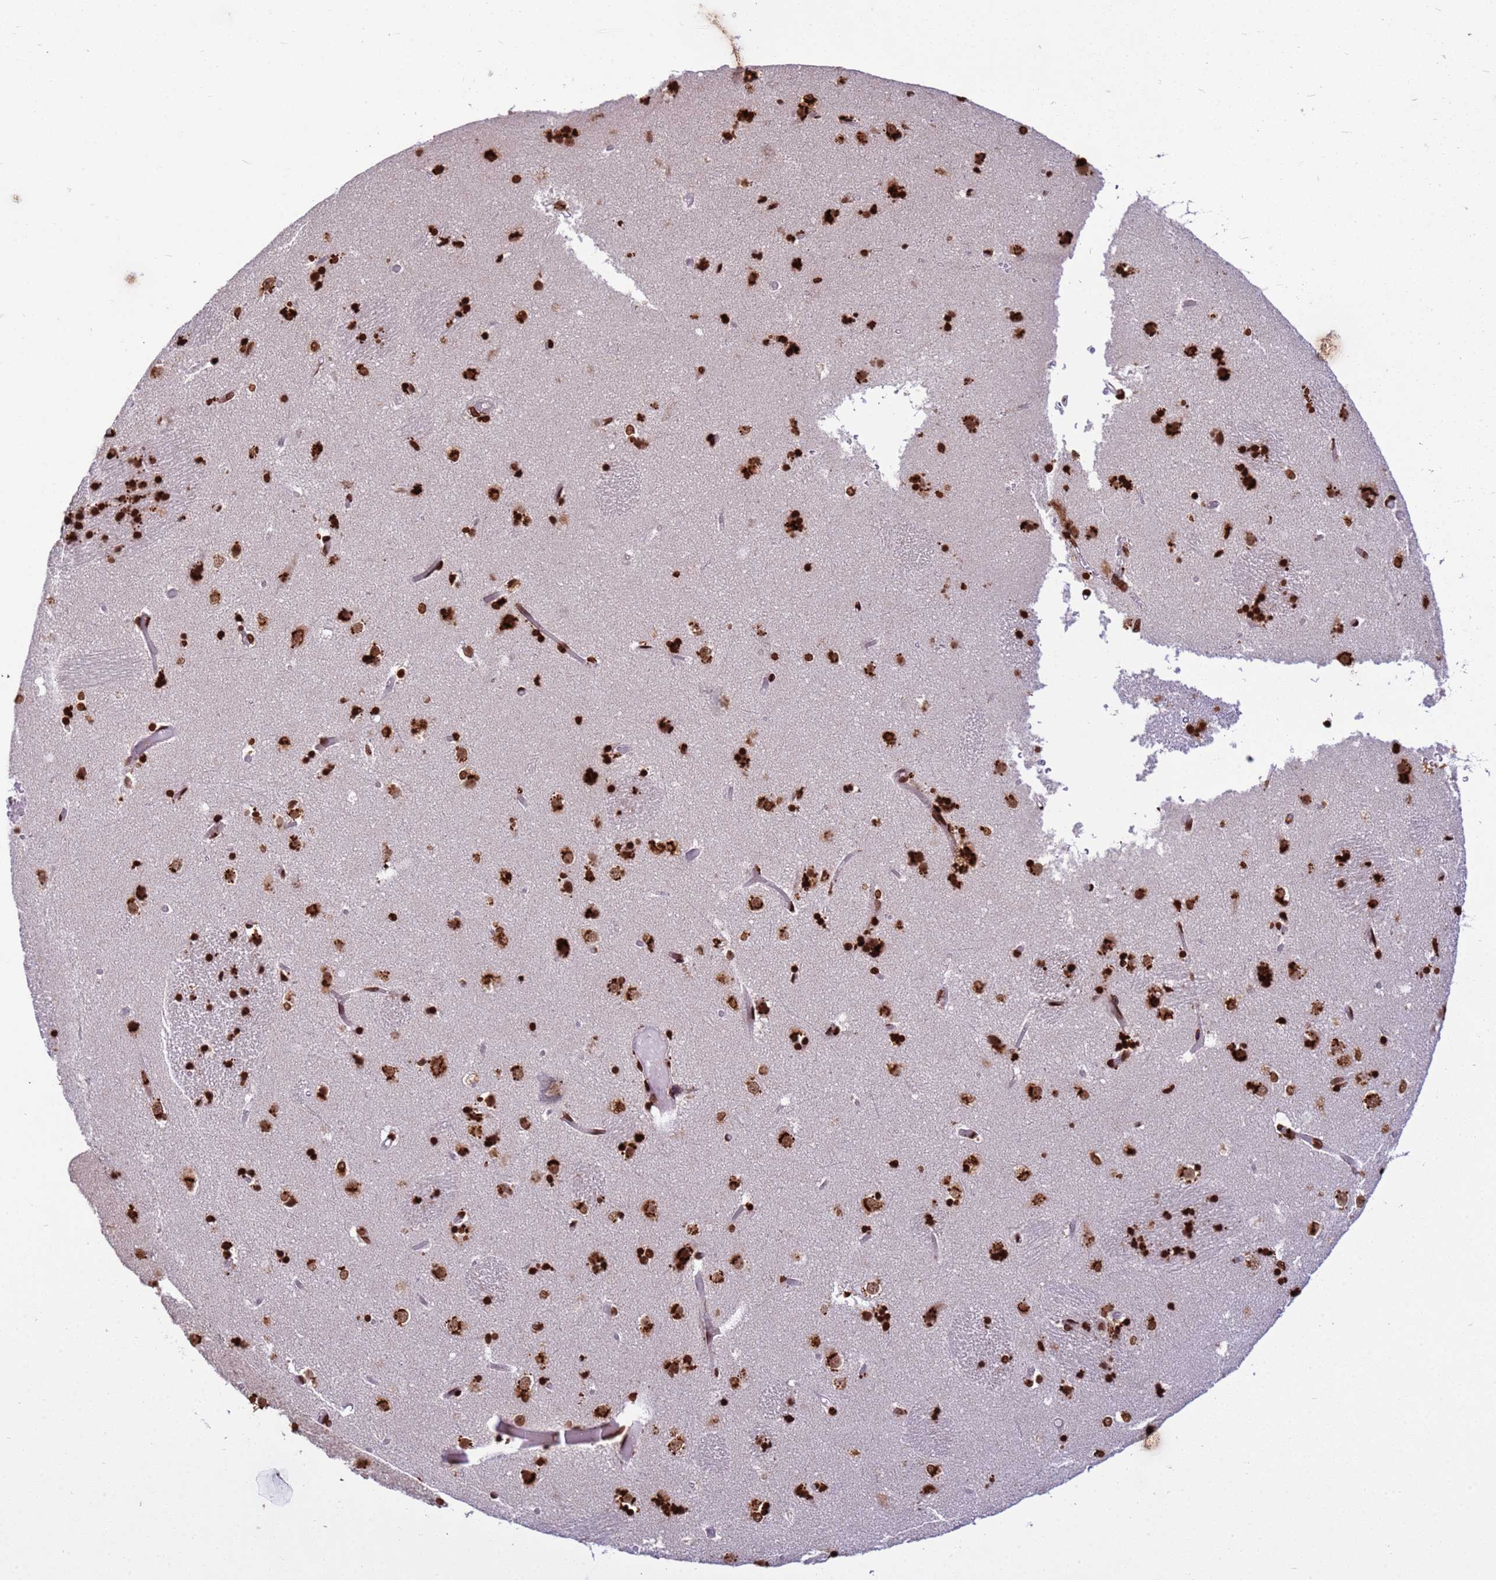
{"staining": {"intensity": "strong", "quantity": ">75%", "location": "nuclear"}, "tissue": "caudate", "cell_type": "Glial cells", "image_type": "normal", "snomed": [{"axis": "morphology", "description": "Normal tissue, NOS"}, {"axis": "topography", "description": "Lateral ventricle wall"}], "caption": "Caudate stained with a brown dye demonstrates strong nuclear positive positivity in approximately >75% of glial cells.", "gene": "H3", "patient": {"sex": "female", "age": 52}}